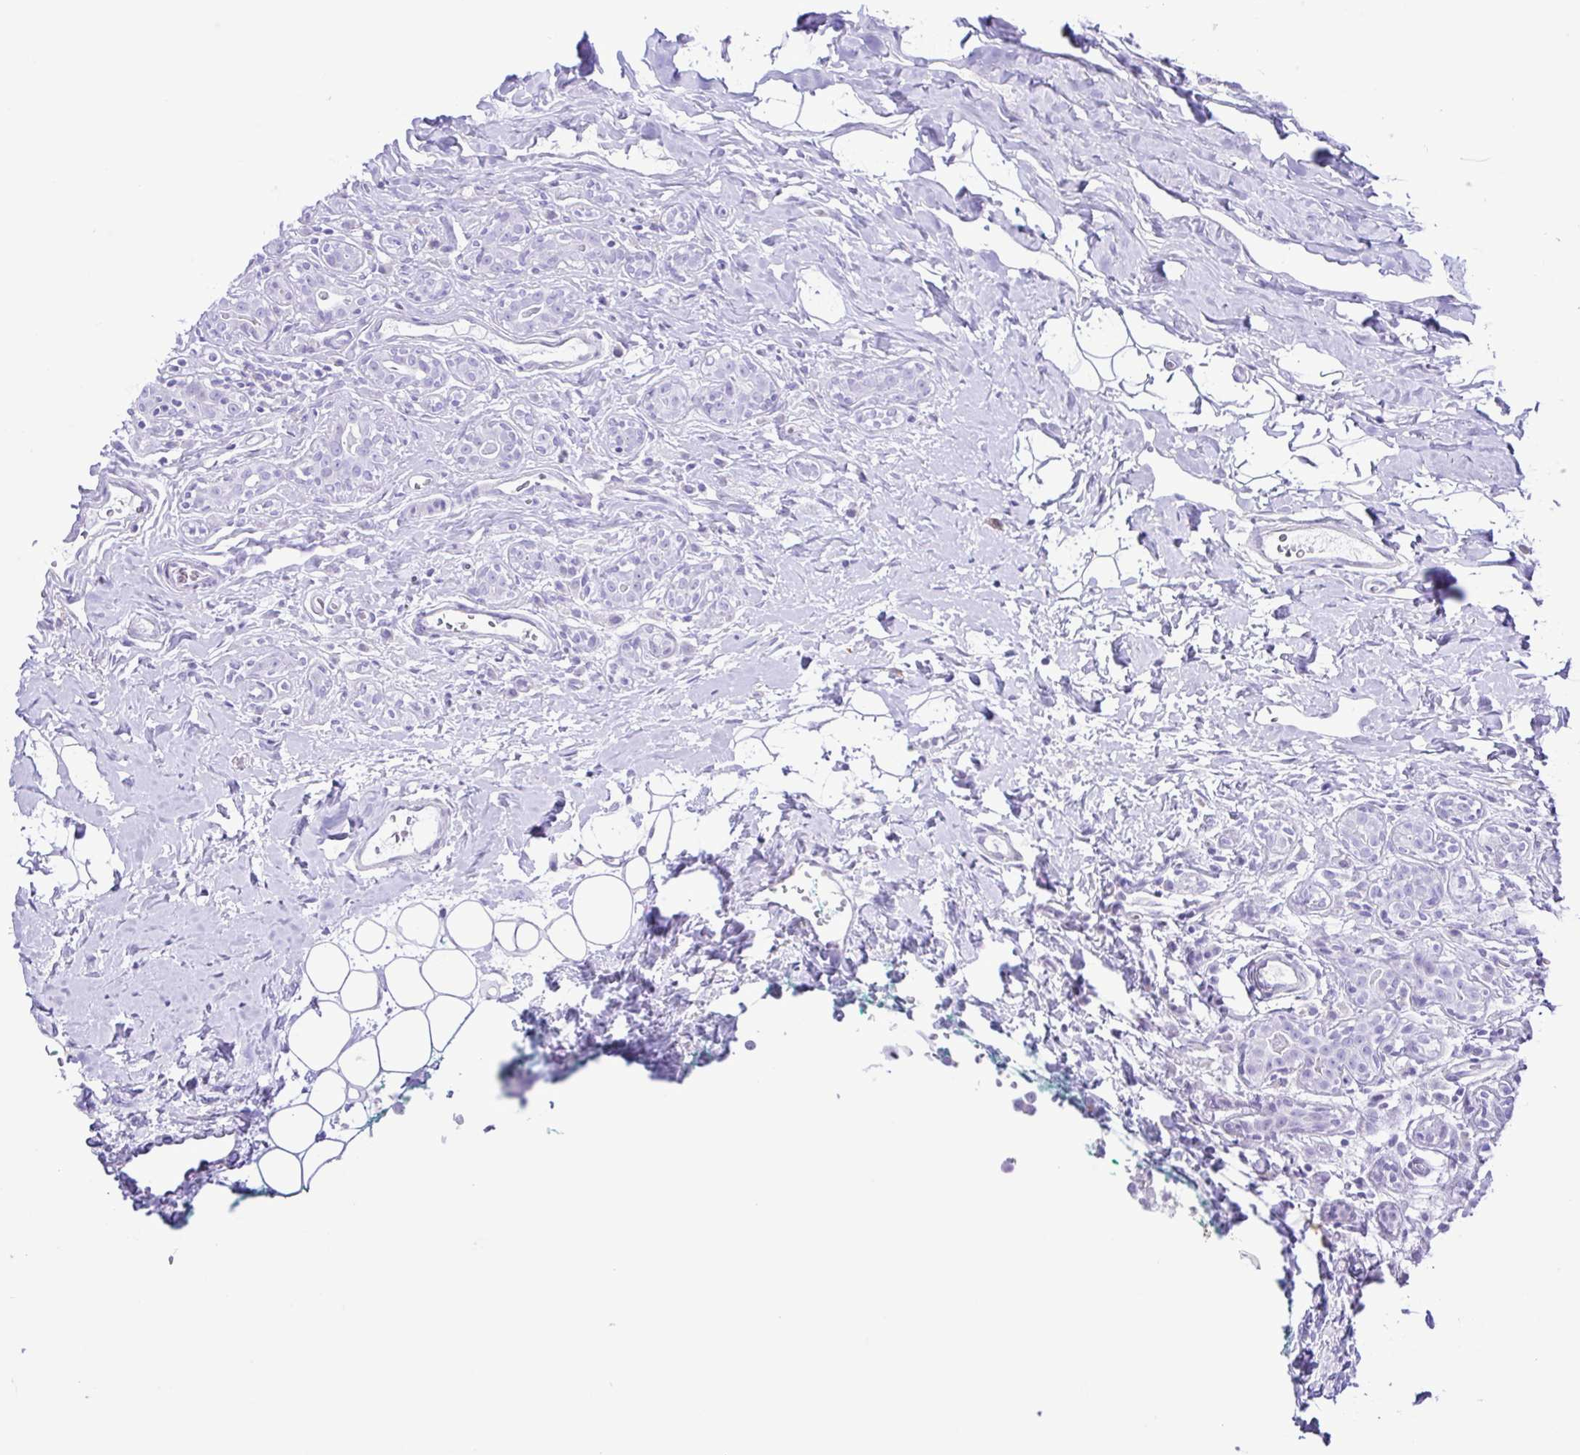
{"staining": {"intensity": "negative", "quantity": "none", "location": "none"}, "tissue": "breast cancer", "cell_type": "Tumor cells", "image_type": "cancer", "snomed": [{"axis": "morphology", "description": "Duct carcinoma"}, {"axis": "topography", "description": "Breast"}], "caption": "An IHC photomicrograph of breast invasive ductal carcinoma is shown. There is no staining in tumor cells of breast invasive ductal carcinoma.", "gene": "PAK3", "patient": {"sex": "female", "age": 43}}